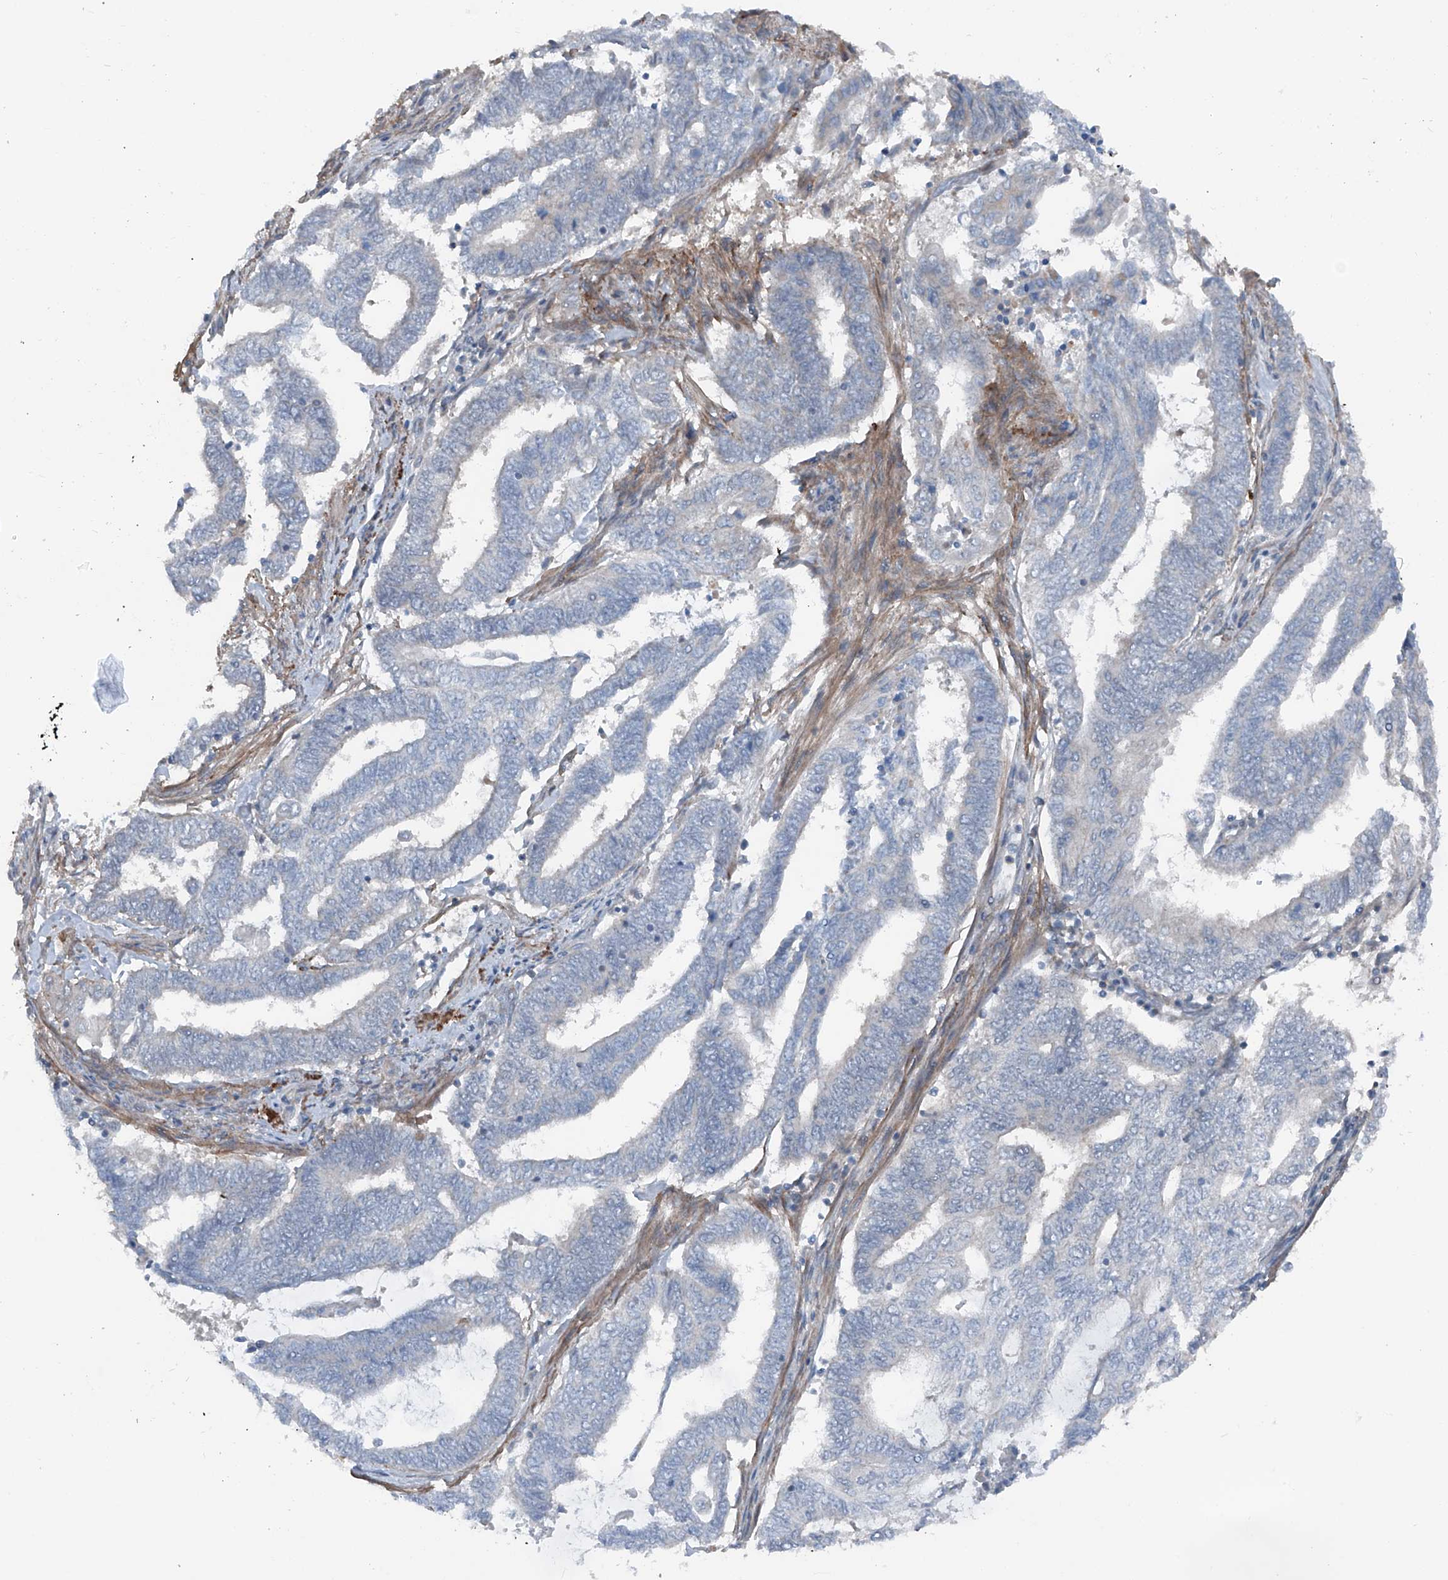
{"staining": {"intensity": "negative", "quantity": "none", "location": "none"}, "tissue": "endometrial cancer", "cell_type": "Tumor cells", "image_type": "cancer", "snomed": [{"axis": "morphology", "description": "Adenocarcinoma, NOS"}, {"axis": "topography", "description": "Uterus"}, {"axis": "topography", "description": "Endometrium"}], "caption": "Image shows no protein expression in tumor cells of endometrial cancer tissue.", "gene": "HSPB11", "patient": {"sex": "female", "age": 70}}